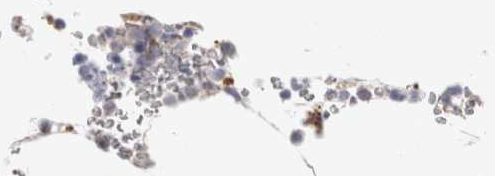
{"staining": {"intensity": "moderate", "quantity": "<25%", "location": "cytoplasmic/membranous"}, "tissue": "bone marrow", "cell_type": "Hematopoietic cells", "image_type": "normal", "snomed": [{"axis": "morphology", "description": "Normal tissue, NOS"}, {"axis": "topography", "description": "Bone marrow"}], "caption": "Bone marrow stained for a protein exhibits moderate cytoplasmic/membranous positivity in hematopoietic cells. The protein of interest is stained brown, and the nuclei are stained in blue (DAB IHC with brightfield microscopy, high magnification).", "gene": "HPGDS", "patient": {"sex": "male", "age": 70}}